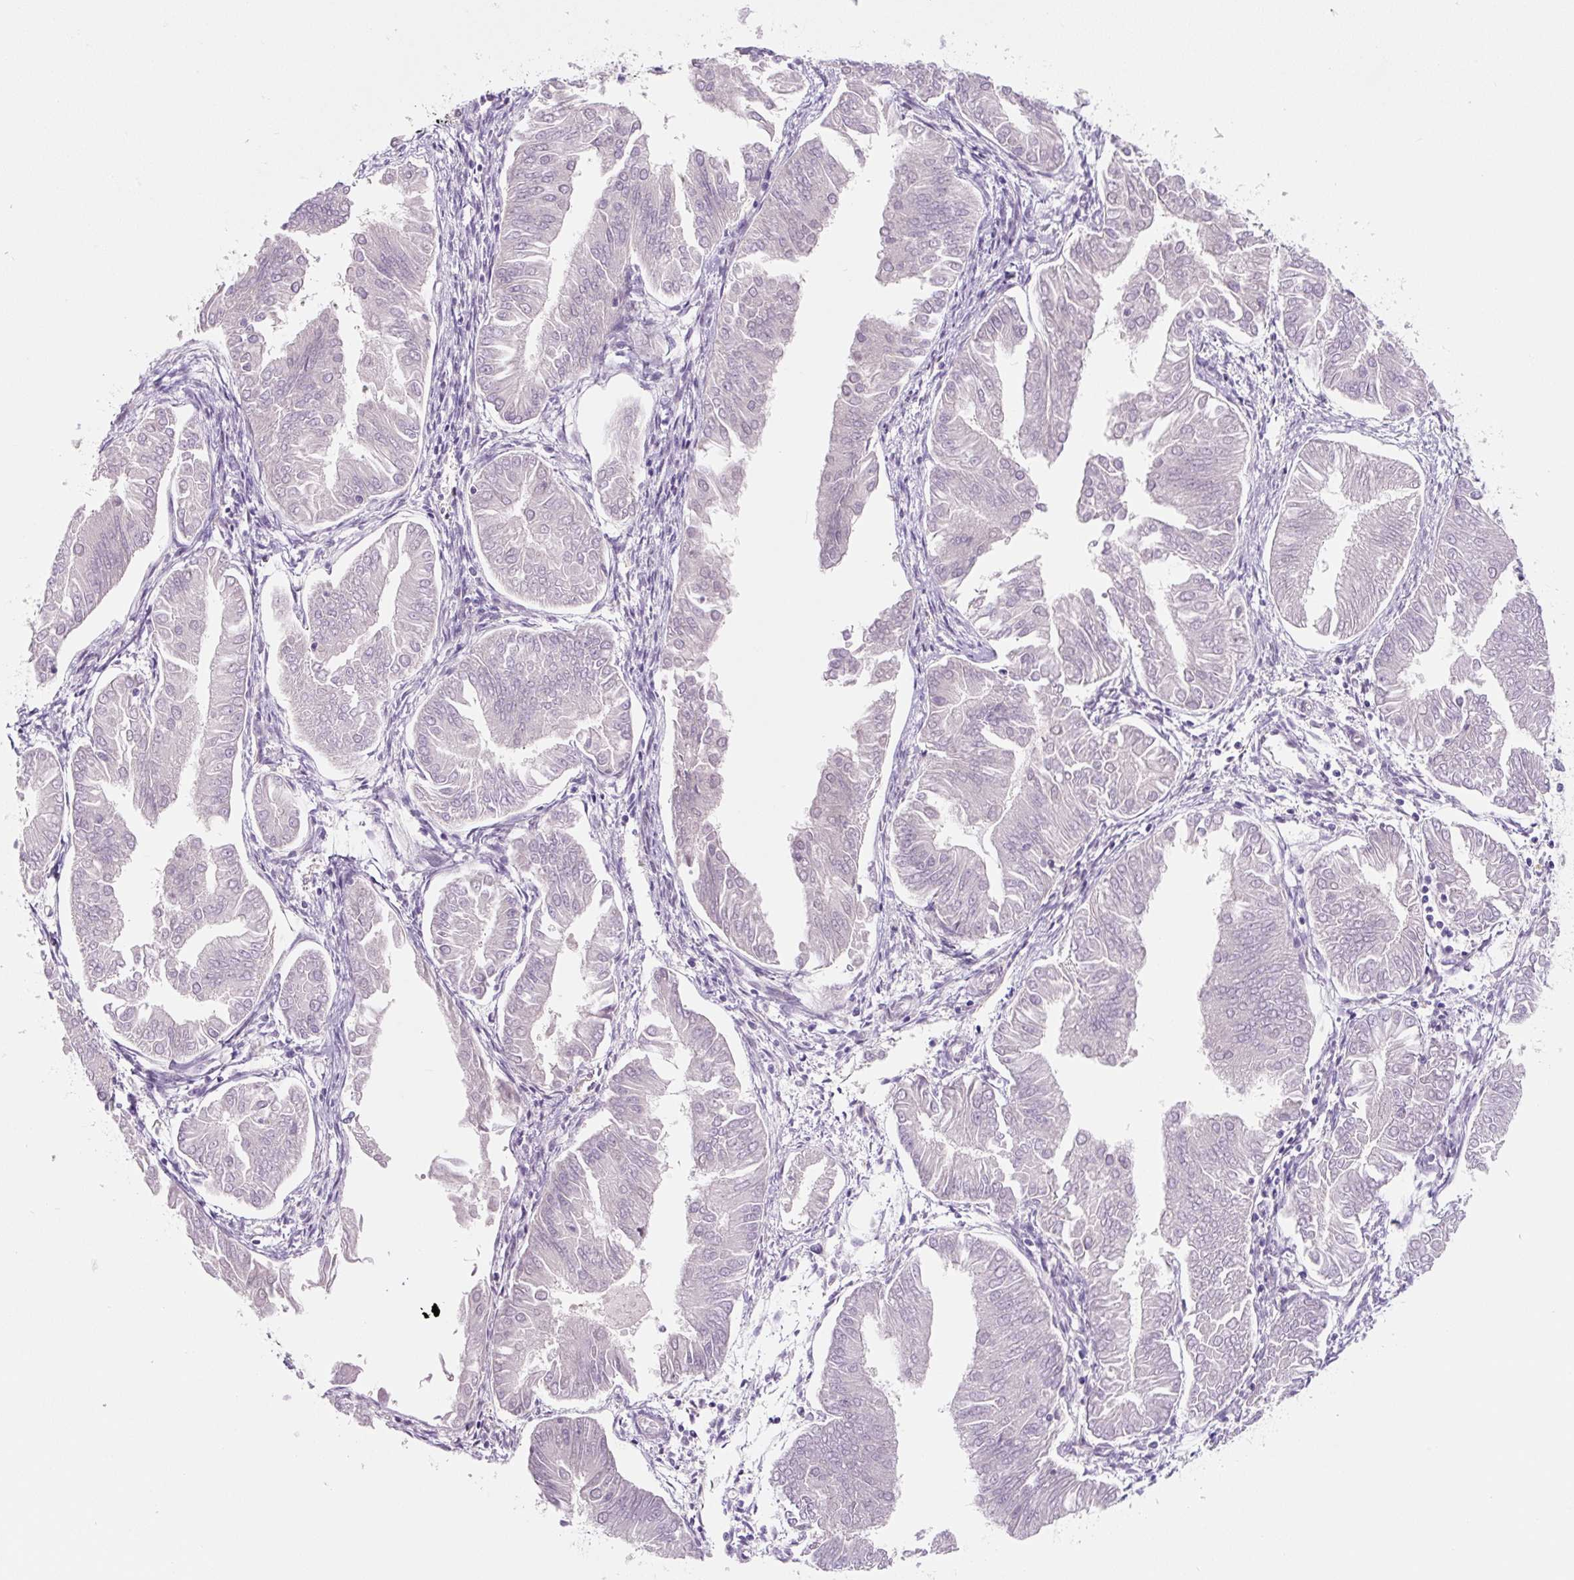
{"staining": {"intensity": "negative", "quantity": "none", "location": "none"}, "tissue": "endometrial cancer", "cell_type": "Tumor cells", "image_type": "cancer", "snomed": [{"axis": "morphology", "description": "Adenocarcinoma, NOS"}, {"axis": "topography", "description": "Endometrium"}], "caption": "Tumor cells are negative for brown protein staining in endometrial cancer (adenocarcinoma).", "gene": "CCL25", "patient": {"sex": "female", "age": 53}}